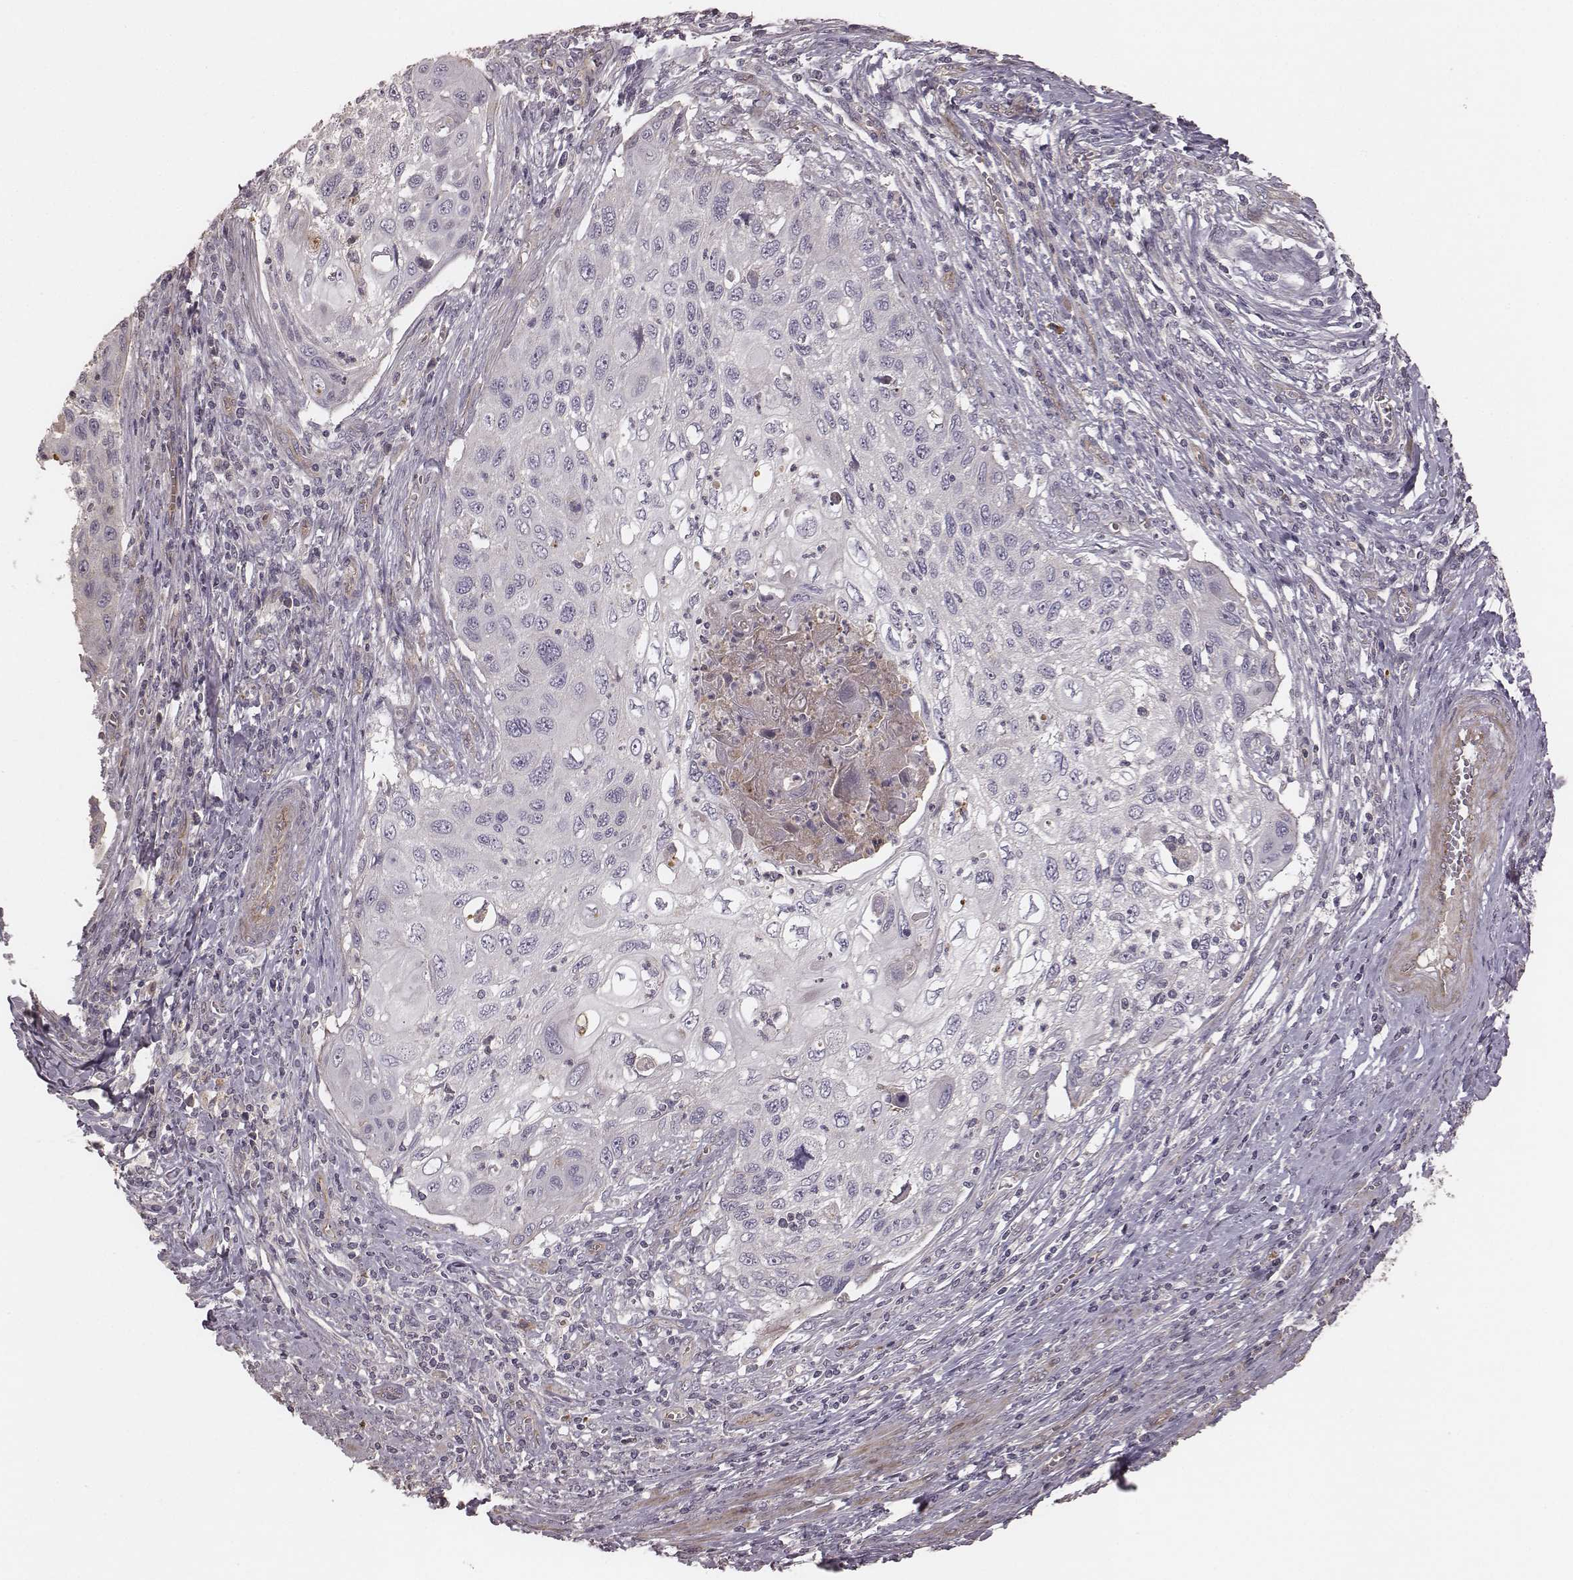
{"staining": {"intensity": "negative", "quantity": "none", "location": "none"}, "tissue": "cervical cancer", "cell_type": "Tumor cells", "image_type": "cancer", "snomed": [{"axis": "morphology", "description": "Squamous cell carcinoma, NOS"}, {"axis": "topography", "description": "Cervix"}], "caption": "A high-resolution image shows immunohistochemistry staining of cervical squamous cell carcinoma, which exhibits no significant expression in tumor cells.", "gene": "OTOGL", "patient": {"sex": "female", "age": 70}}